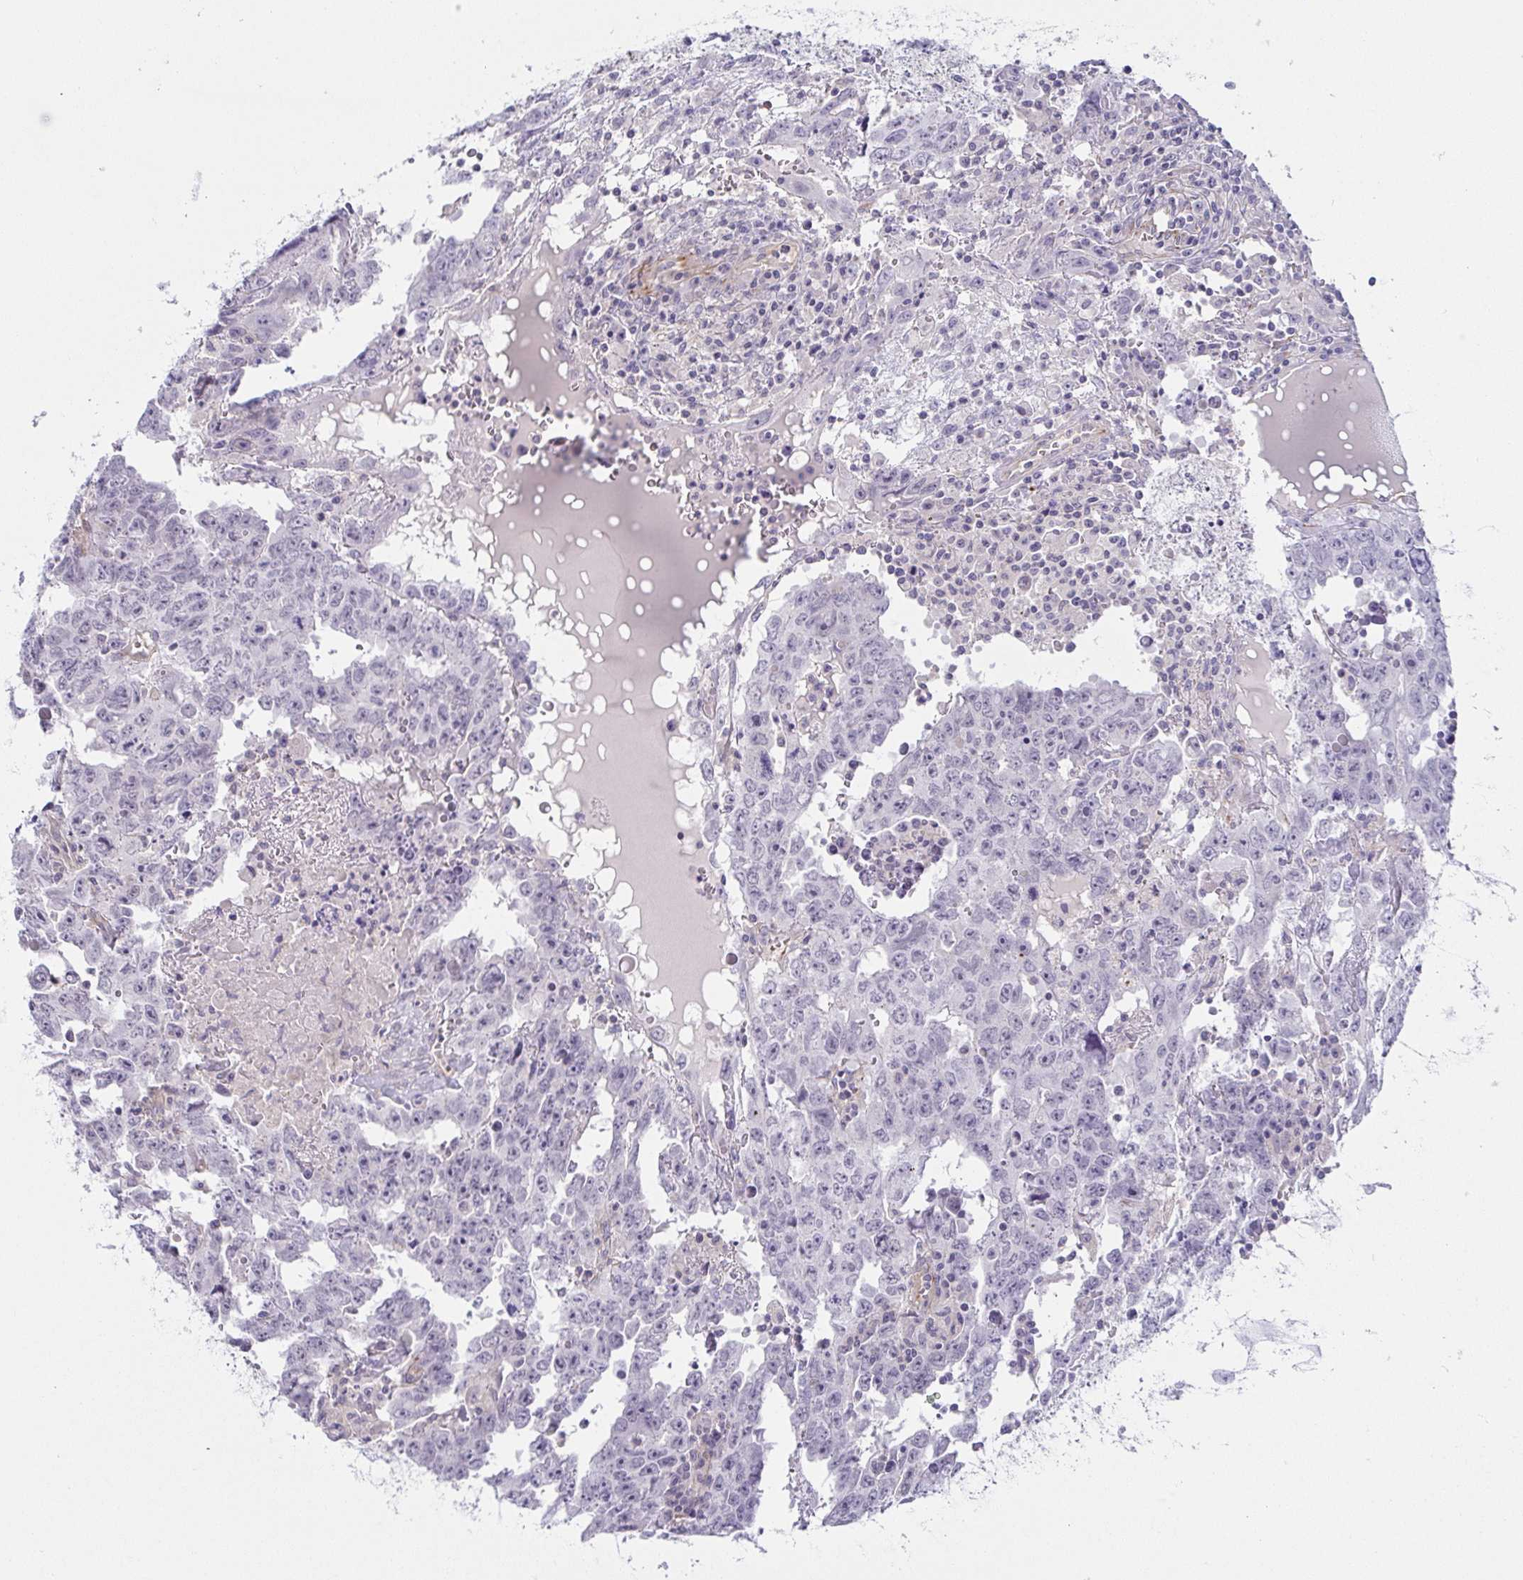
{"staining": {"intensity": "negative", "quantity": "none", "location": "none"}, "tissue": "testis cancer", "cell_type": "Tumor cells", "image_type": "cancer", "snomed": [{"axis": "morphology", "description": "Carcinoma, Embryonal, NOS"}, {"axis": "topography", "description": "Testis"}], "caption": "The photomicrograph reveals no significant expression in tumor cells of testis cancer (embryonal carcinoma).", "gene": "COL17A1", "patient": {"sex": "male", "age": 22}}